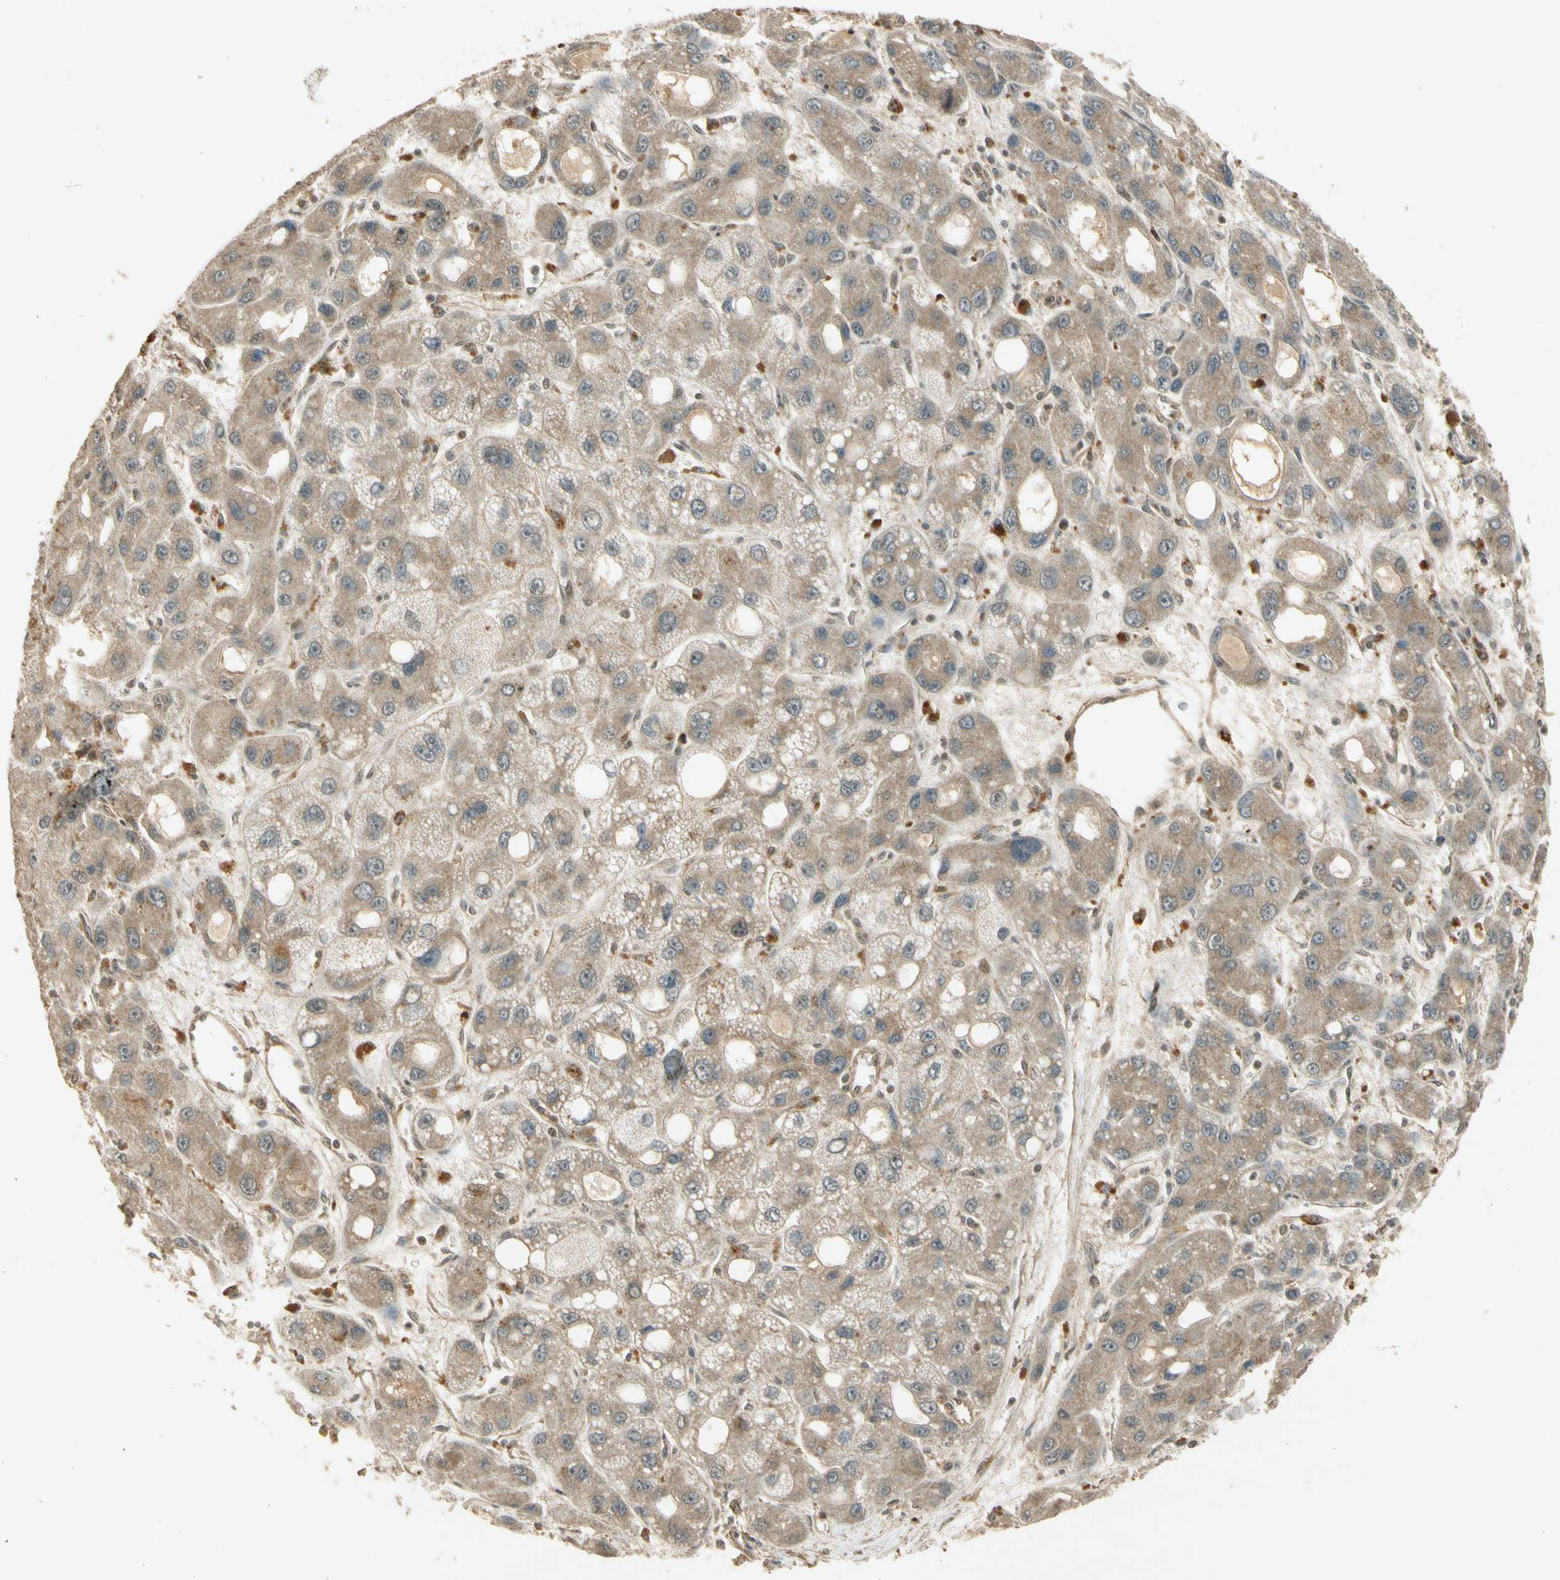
{"staining": {"intensity": "weak", "quantity": ">75%", "location": "cytoplasmic/membranous"}, "tissue": "liver cancer", "cell_type": "Tumor cells", "image_type": "cancer", "snomed": [{"axis": "morphology", "description": "Carcinoma, Hepatocellular, NOS"}, {"axis": "topography", "description": "Liver"}], "caption": "Brown immunohistochemical staining in human liver hepatocellular carcinoma exhibits weak cytoplasmic/membranous positivity in approximately >75% of tumor cells.", "gene": "GMEB2", "patient": {"sex": "male", "age": 55}}